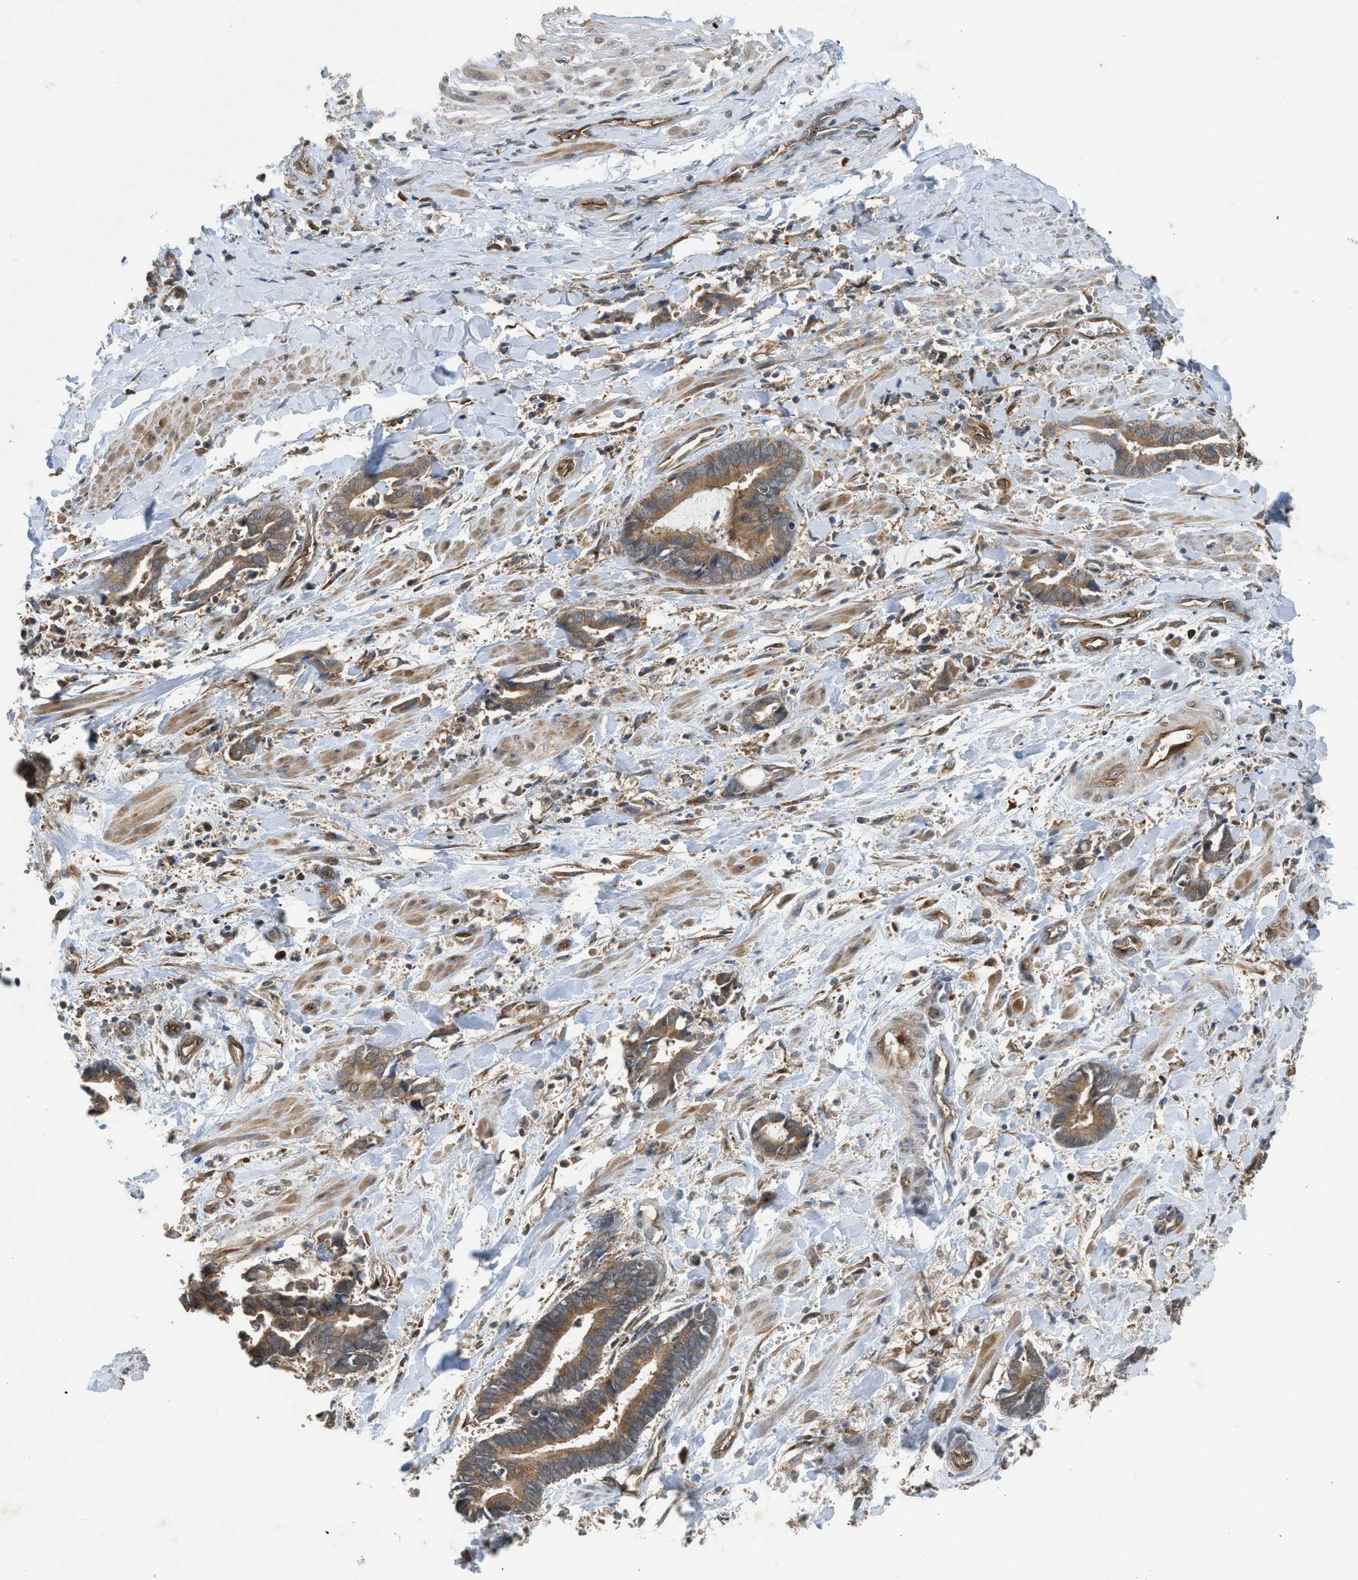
{"staining": {"intensity": "moderate", "quantity": ">75%", "location": "cytoplasmic/membranous"}, "tissue": "cervical cancer", "cell_type": "Tumor cells", "image_type": "cancer", "snomed": [{"axis": "morphology", "description": "Adenocarcinoma, NOS"}, {"axis": "topography", "description": "Cervix"}], "caption": "Cervical cancer stained with DAB (3,3'-diaminobenzidine) immunohistochemistry displays medium levels of moderate cytoplasmic/membranous staining in approximately >75% of tumor cells.", "gene": "HIP1R", "patient": {"sex": "female", "age": 44}}